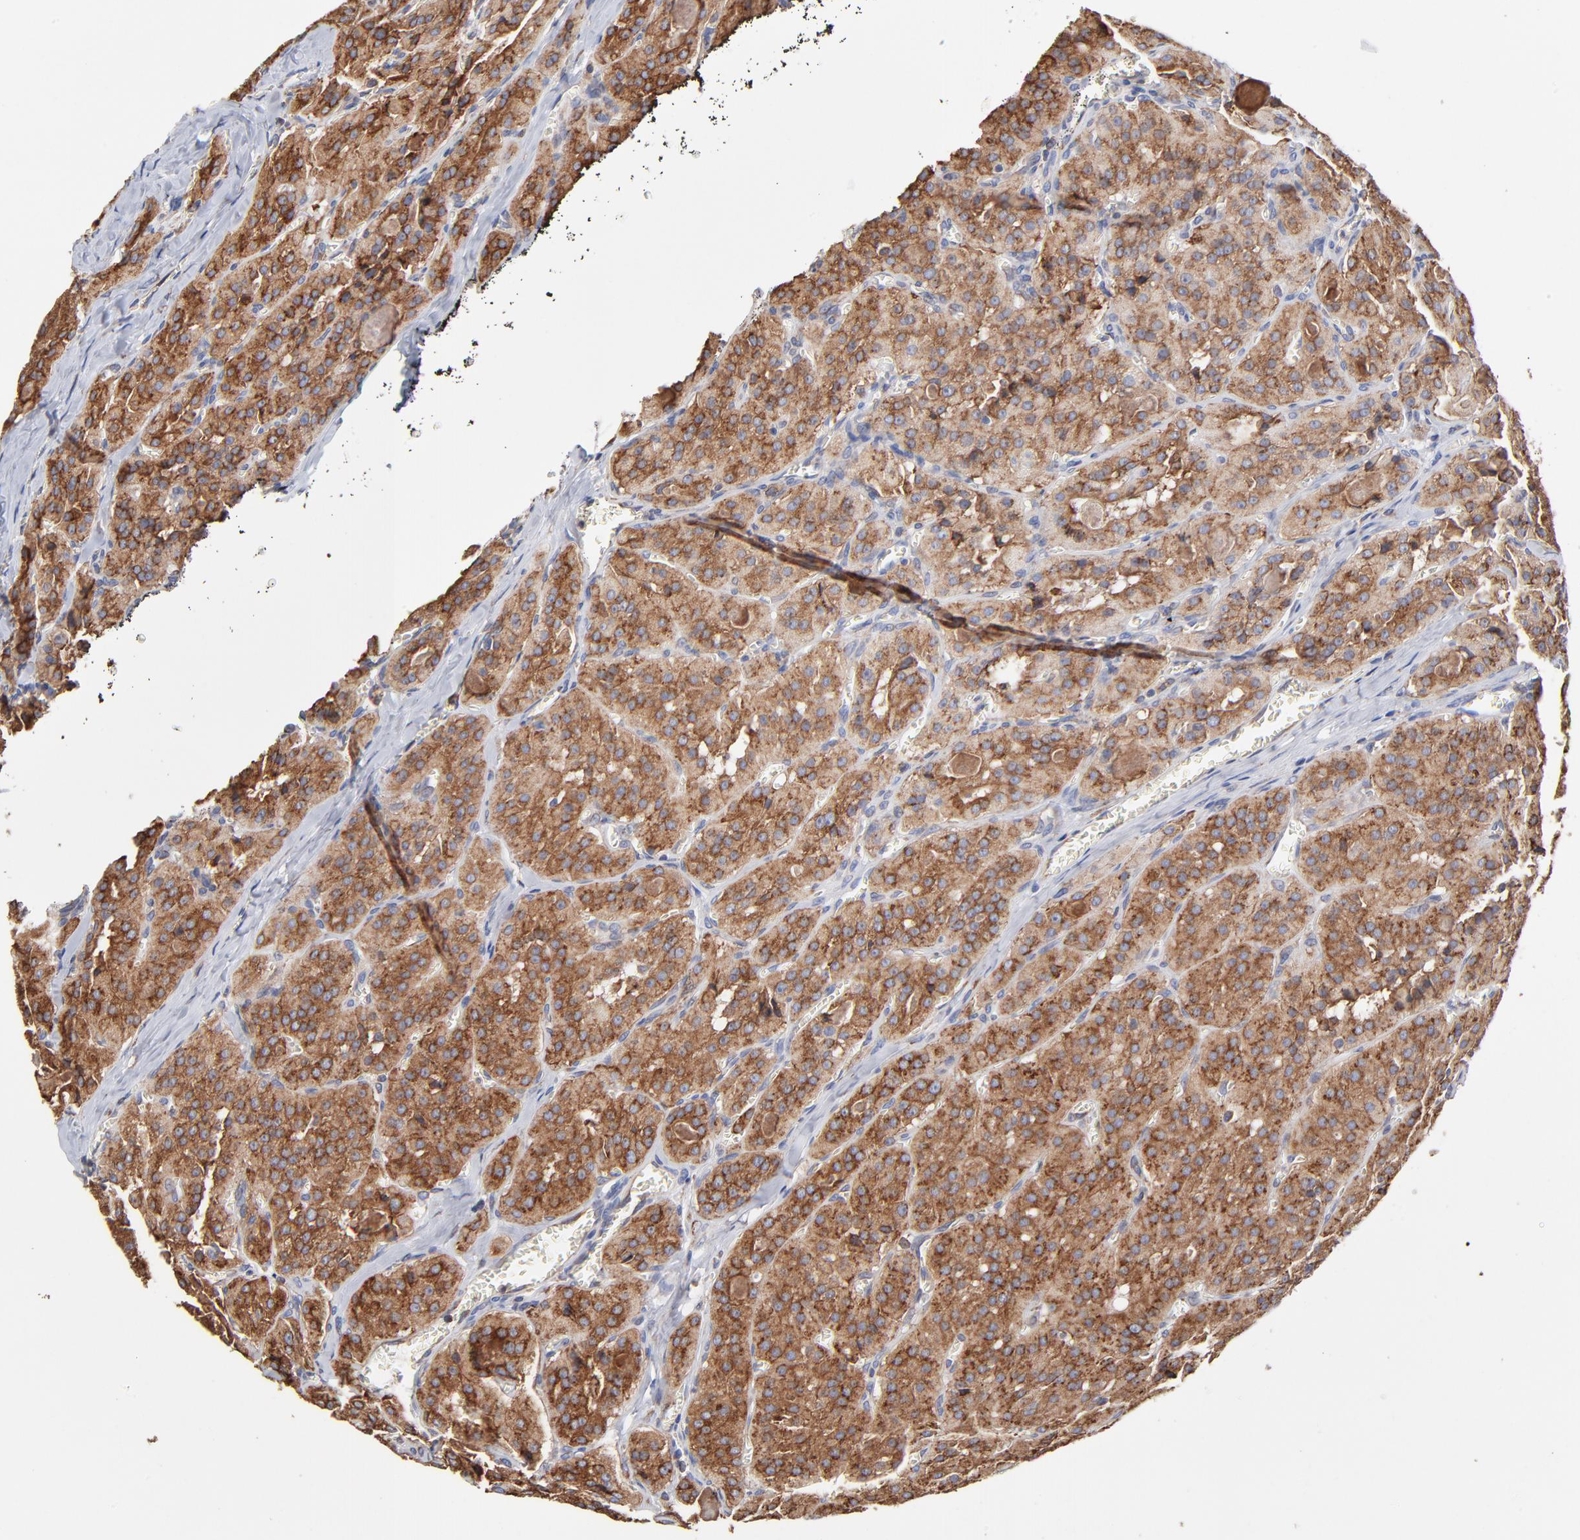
{"staining": {"intensity": "moderate", "quantity": ">75%", "location": "cytoplasmic/membranous"}, "tissue": "thyroid cancer", "cell_type": "Tumor cells", "image_type": "cancer", "snomed": [{"axis": "morphology", "description": "Carcinoma, NOS"}, {"axis": "topography", "description": "Thyroid gland"}], "caption": "Protein expression analysis of carcinoma (thyroid) shows moderate cytoplasmic/membranous expression in approximately >75% of tumor cells. Nuclei are stained in blue.", "gene": "LMAN1", "patient": {"sex": "male", "age": 76}}